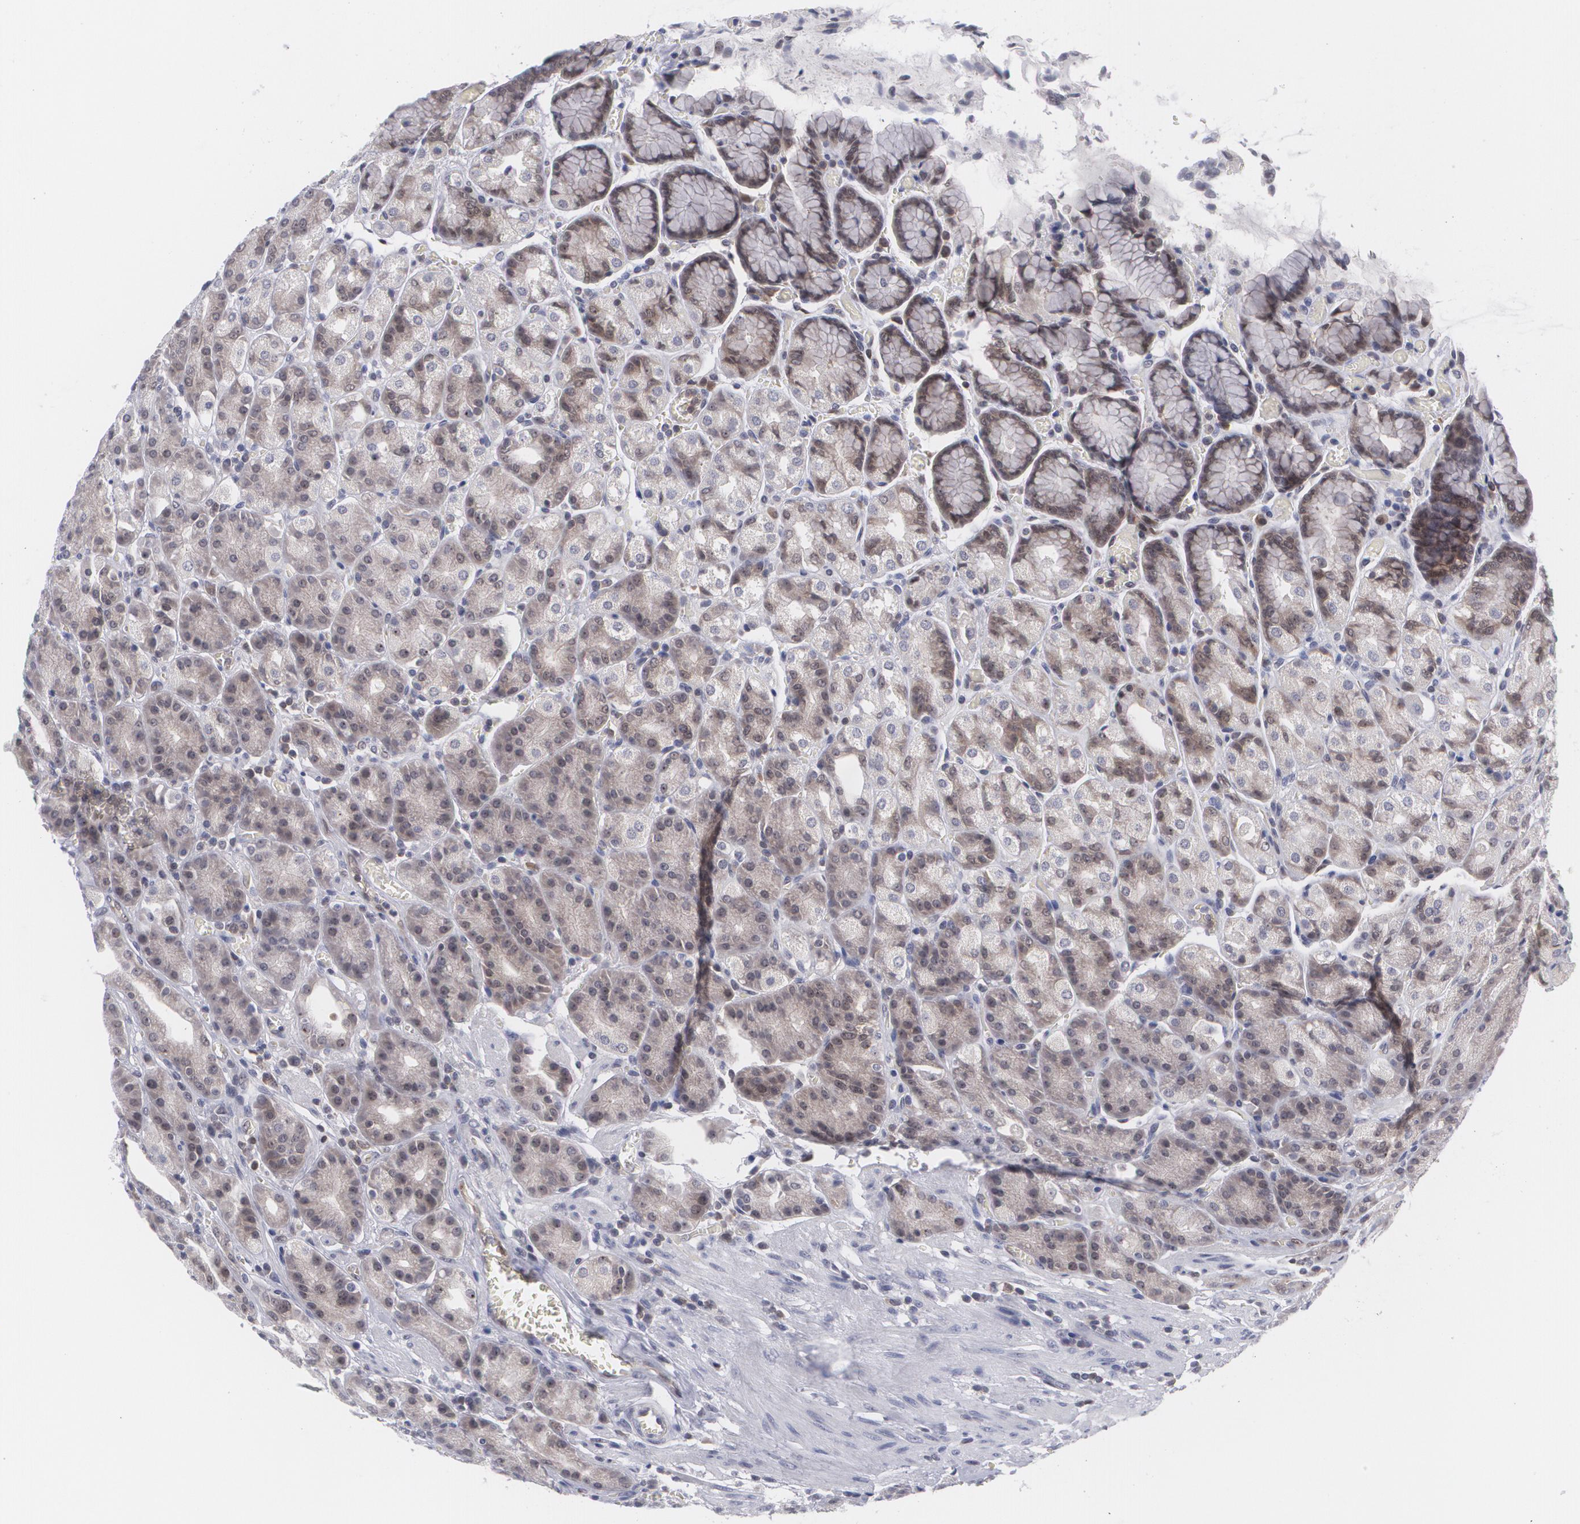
{"staining": {"intensity": "moderate", "quantity": "25%-75%", "location": "cytoplasmic/membranous"}, "tissue": "stomach", "cell_type": "Glandular cells", "image_type": "normal", "snomed": [{"axis": "morphology", "description": "Normal tissue, NOS"}, {"axis": "topography", "description": "Stomach, upper"}], "caption": "The photomicrograph demonstrates staining of normal stomach, revealing moderate cytoplasmic/membranous protein positivity (brown color) within glandular cells. The staining is performed using DAB (3,3'-diaminobenzidine) brown chromogen to label protein expression. The nuclei are counter-stained blue using hematoxylin.", "gene": "BCL10", "patient": {"sex": "female", "age": 81}}